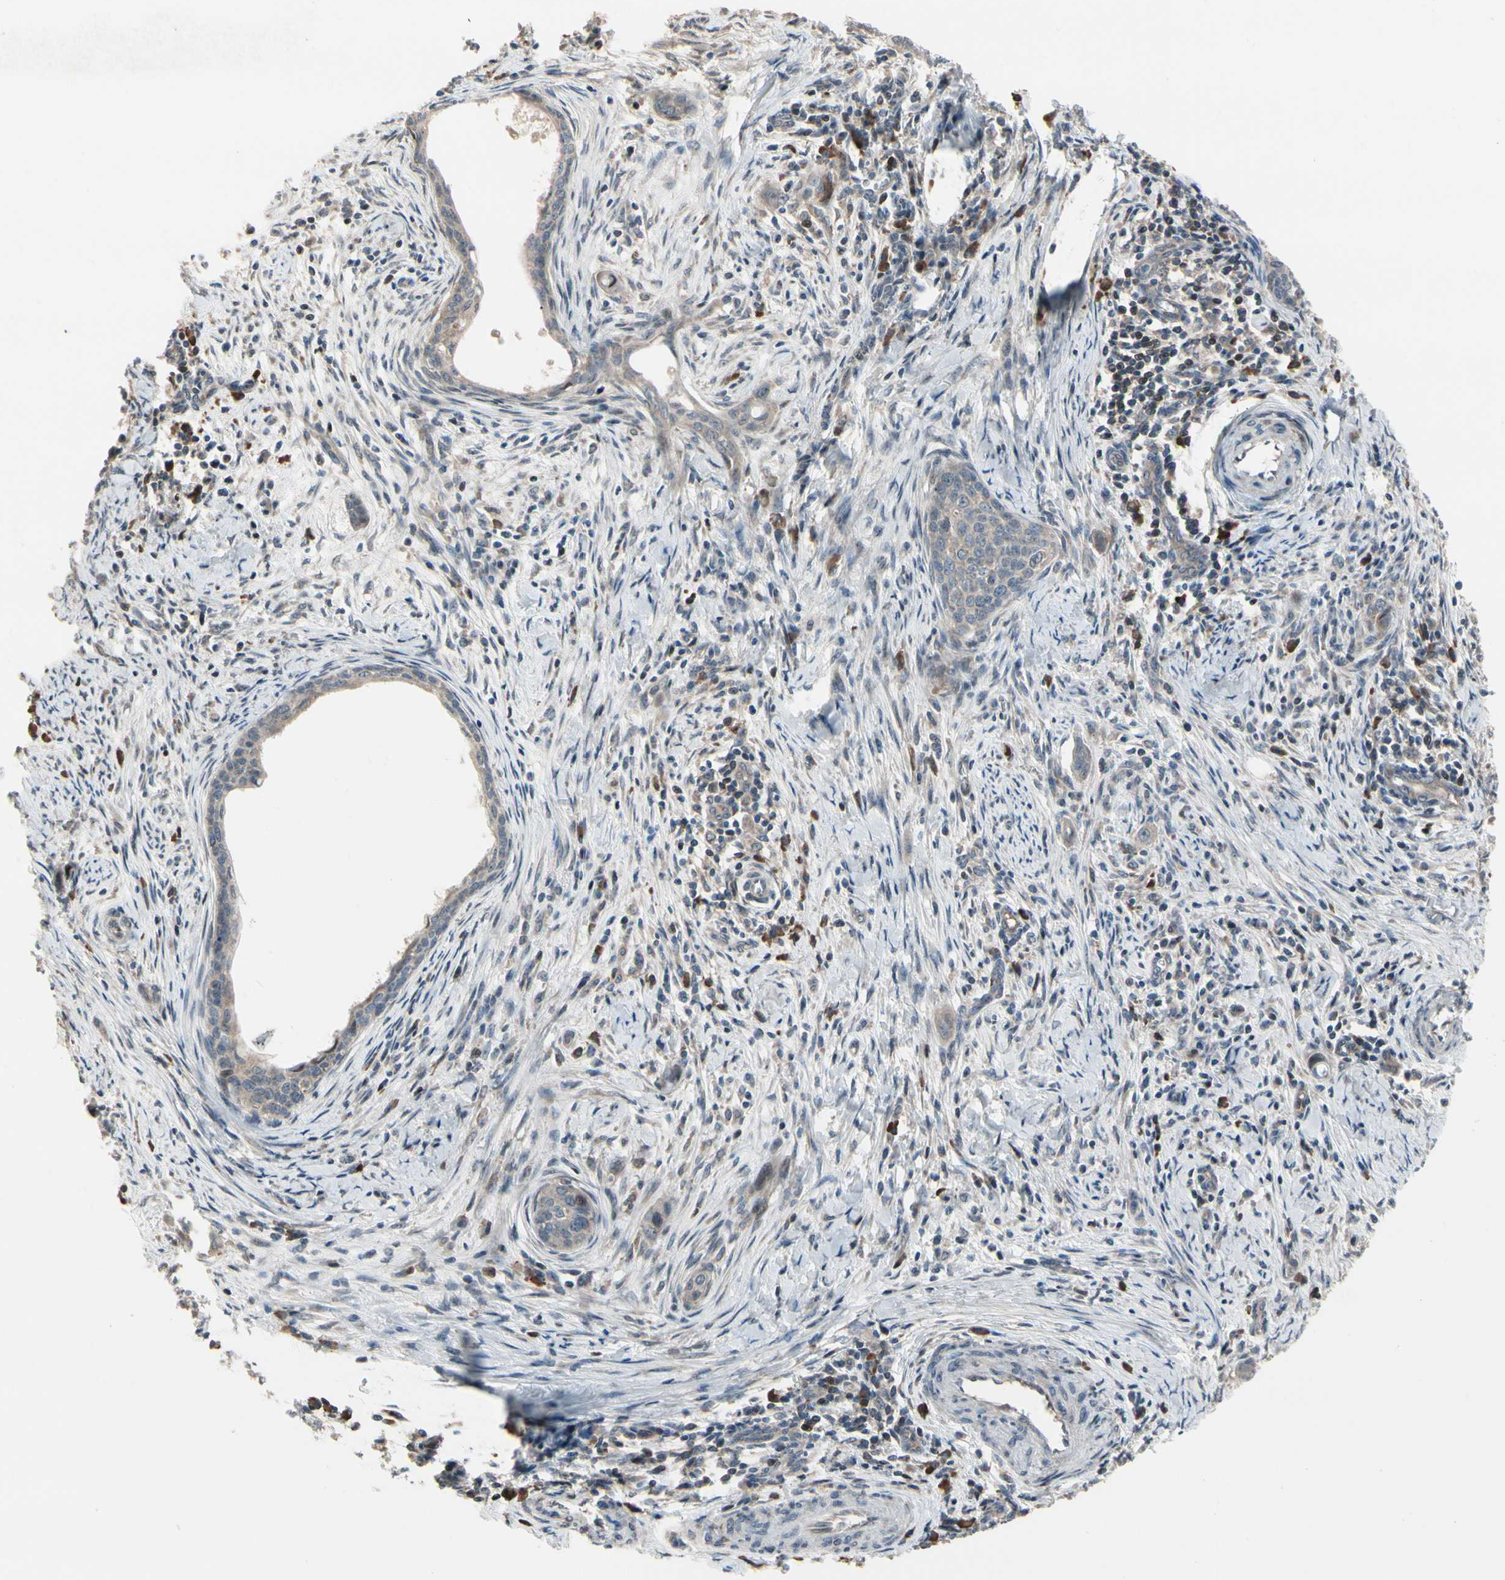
{"staining": {"intensity": "weak", "quantity": "<25%", "location": "cytoplasmic/membranous"}, "tissue": "cervical cancer", "cell_type": "Tumor cells", "image_type": "cancer", "snomed": [{"axis": "morphology", "description": "Squamous cell carcinoma, NOS"}, {"axis": "topography", "description": "Cervix"}], "caption": "Human cervical squamous cell carcinoma stained for a protein using immunohistochemistry reveals no positivity in tumor cells.", "gene": "SNX29", "patient": {"sex": "female", "age": 33}}